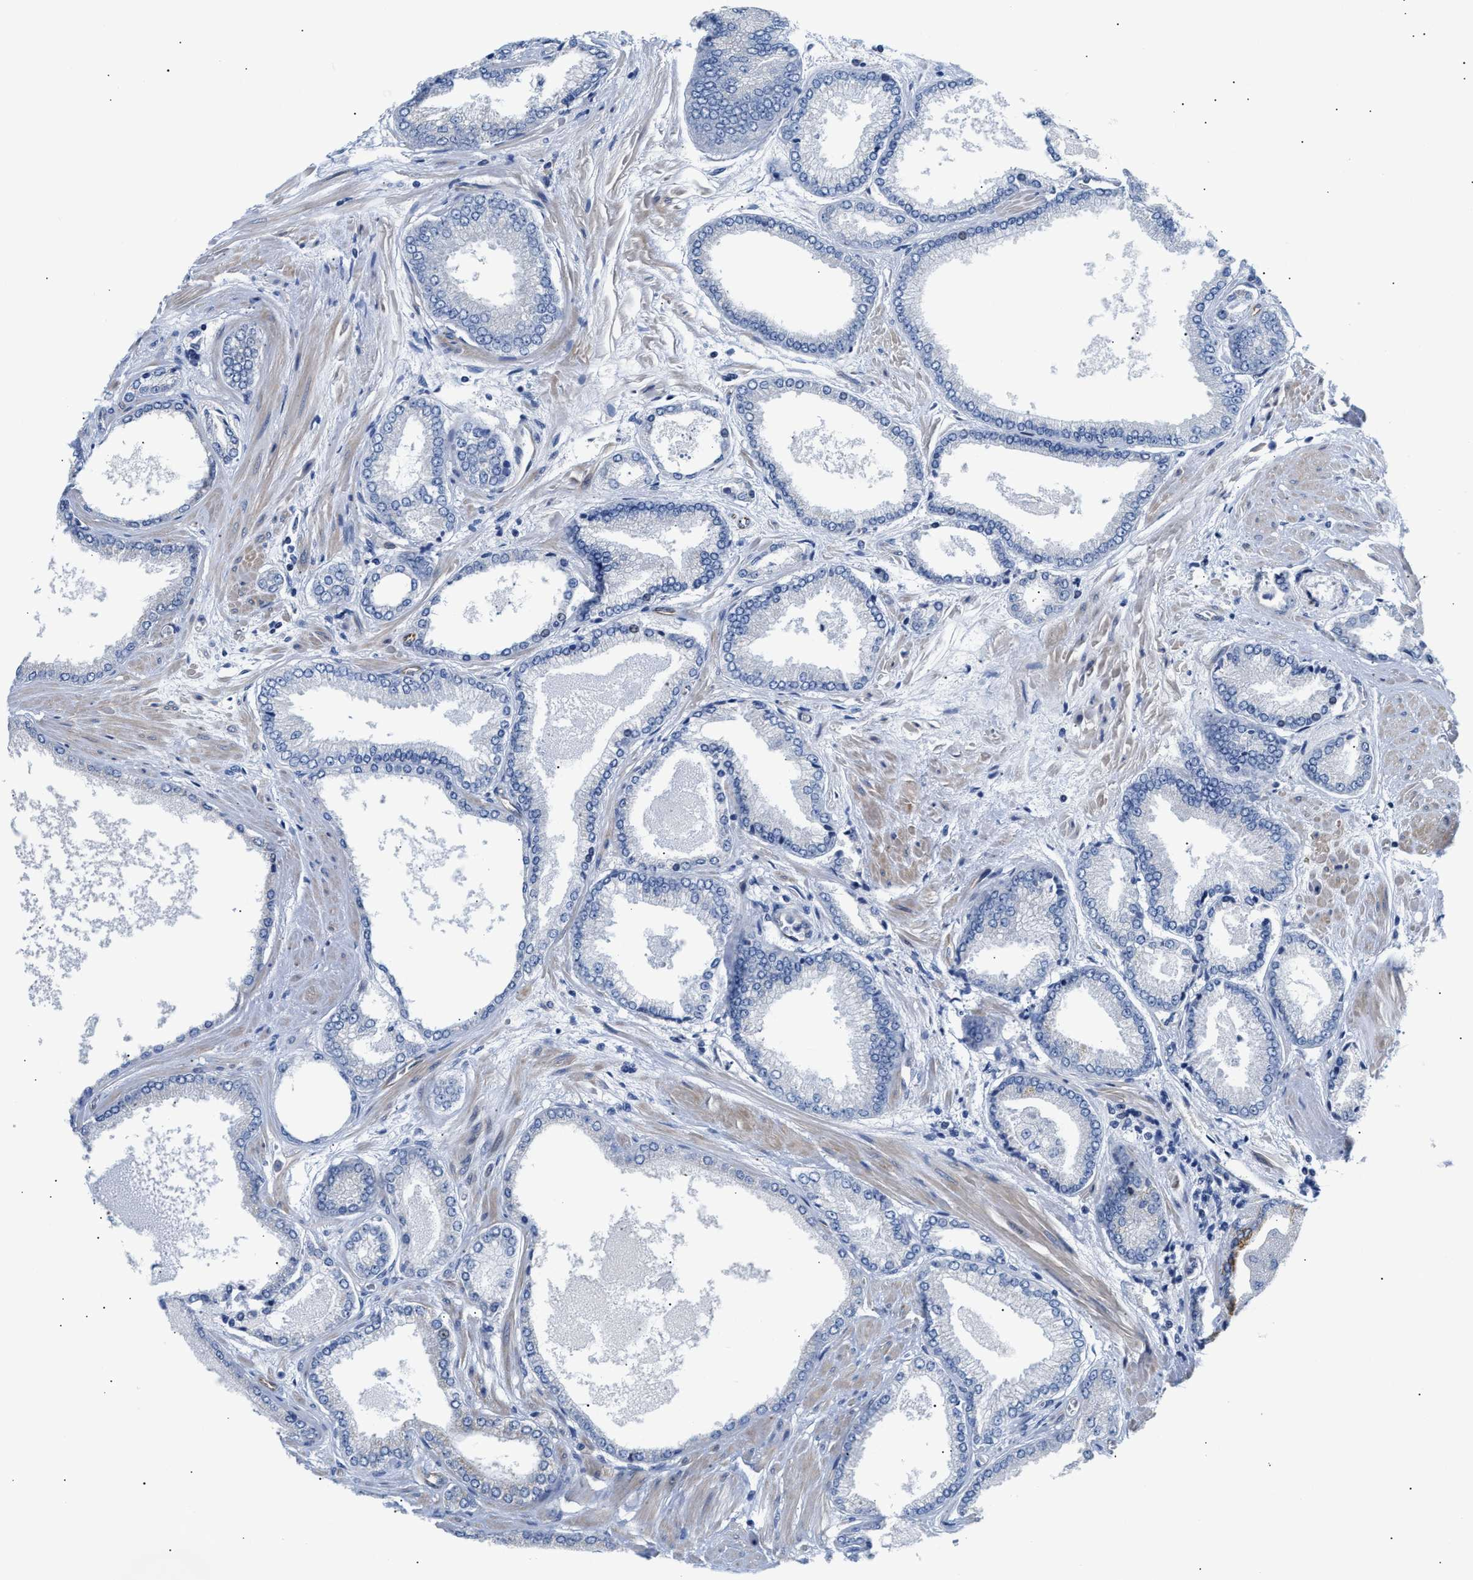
{"staining": {"intensity": "negative", "quantity": "none", "location": "none"}, "tissue": "prostate cancer", "cell_type": "Tumor cells", "image_type": "cancer", "snomed": [{"axis": "morphology", "description": "Adenocarcinoma, High grade"}, {"axis": "topography", "description": "Prostate"}], "caption": "Tumor cells show no significant expression in high-grade adenocarcinoma (prostate).", "gene": "TFPI", "patient": {"sex": "male", "age": 61}}